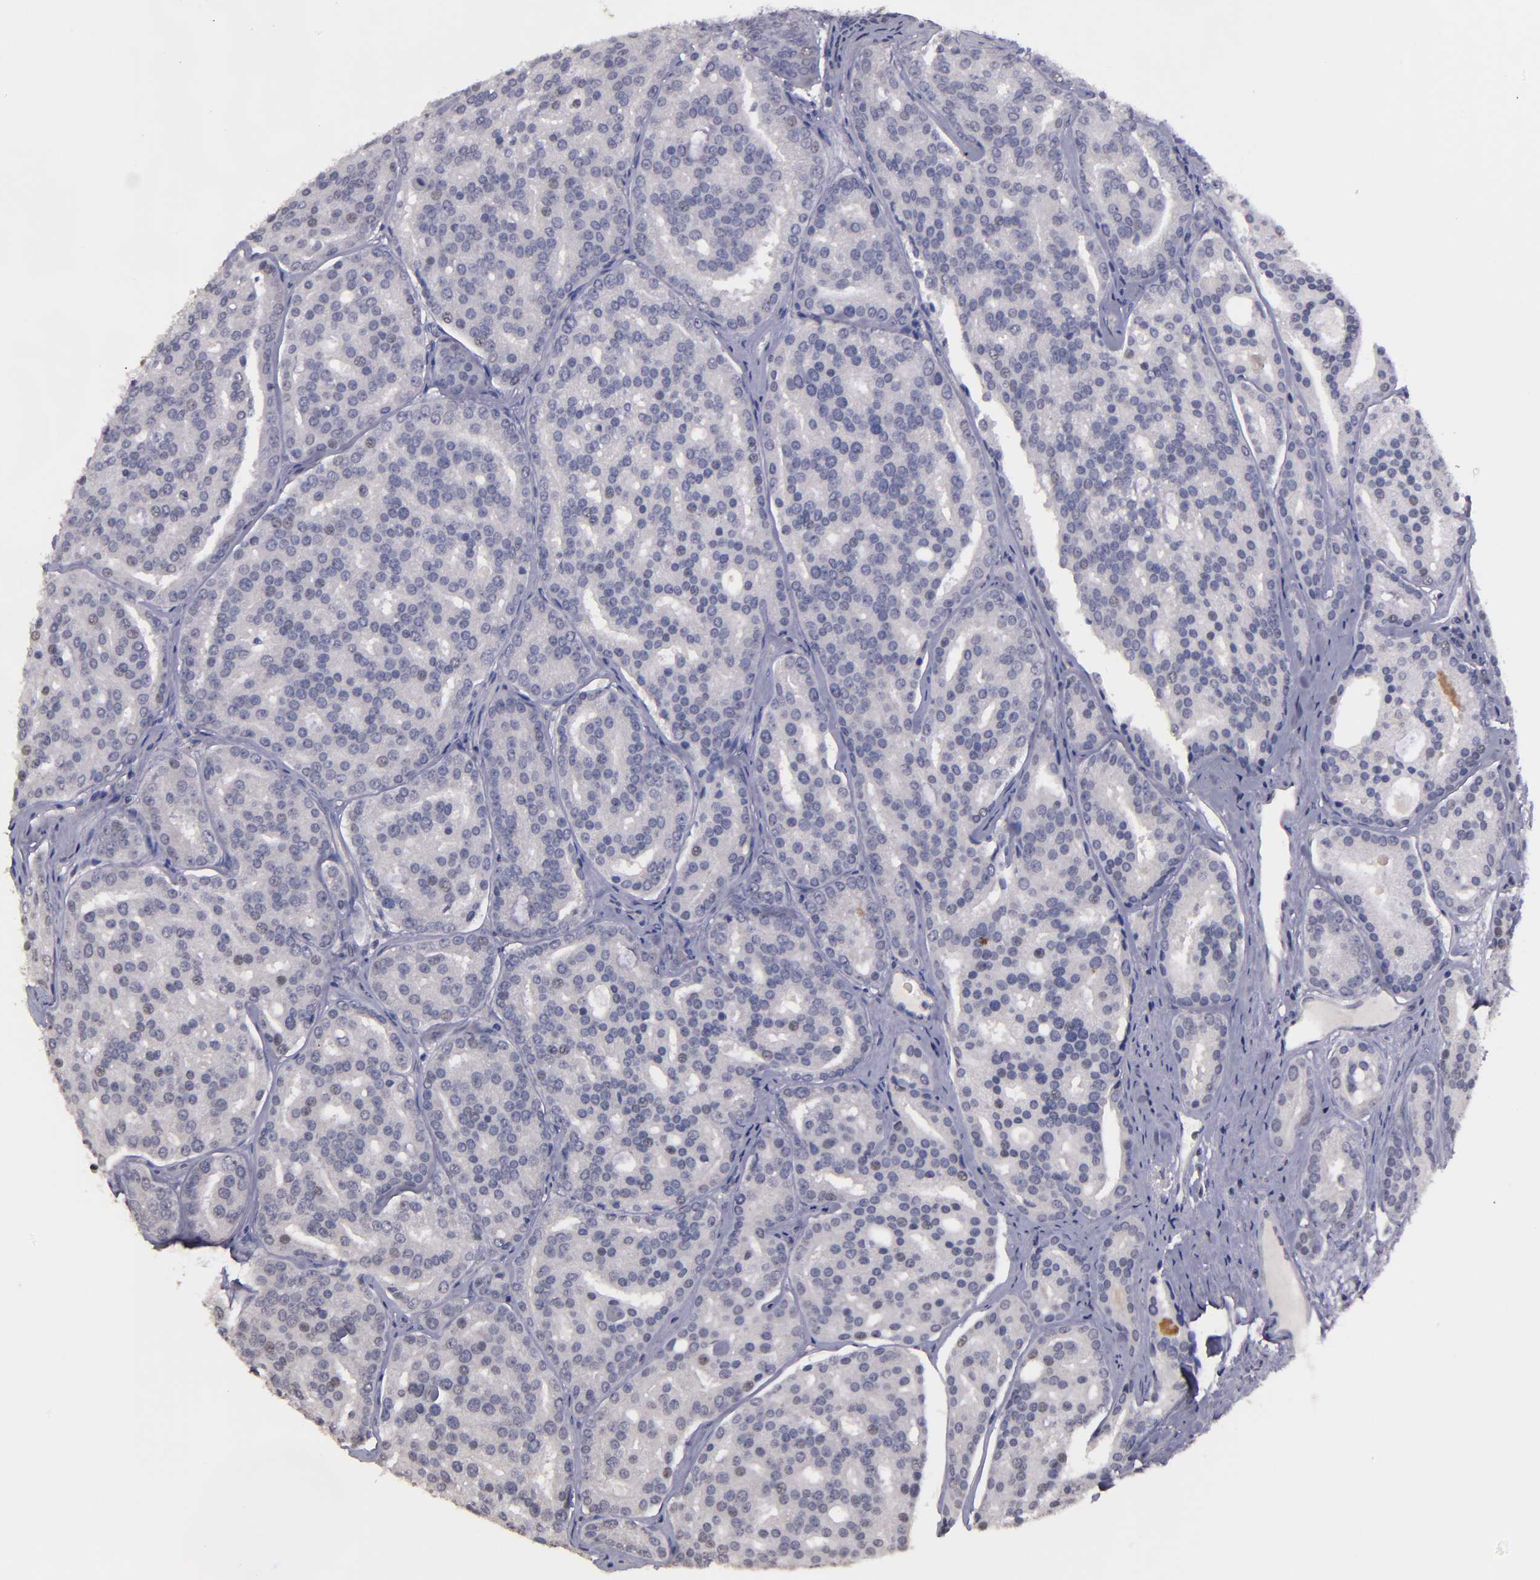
{"staining": {"intensity": "weak", "quantity": "<25%", "location": "nuclear"}, "tissue": "prostate cancer", "cell_type": "Tumor cells", "image_type": "cancer", "snomed": [{"axis": "morphology", "description": "Adenocarcinoma, High grade"}, {"axis": "topography", "description": "Prostate"}], "caption": "IHC histopathology image of neoplastic tissue: prostate cancer (adenocarcinoma (high-grade)) stained with DAB (3,3'-diaminobenzidine) displays no significant protein expression in tumor cells.", "gene": "NRXN3", "patient": {"sex": "male", "age": 64}}